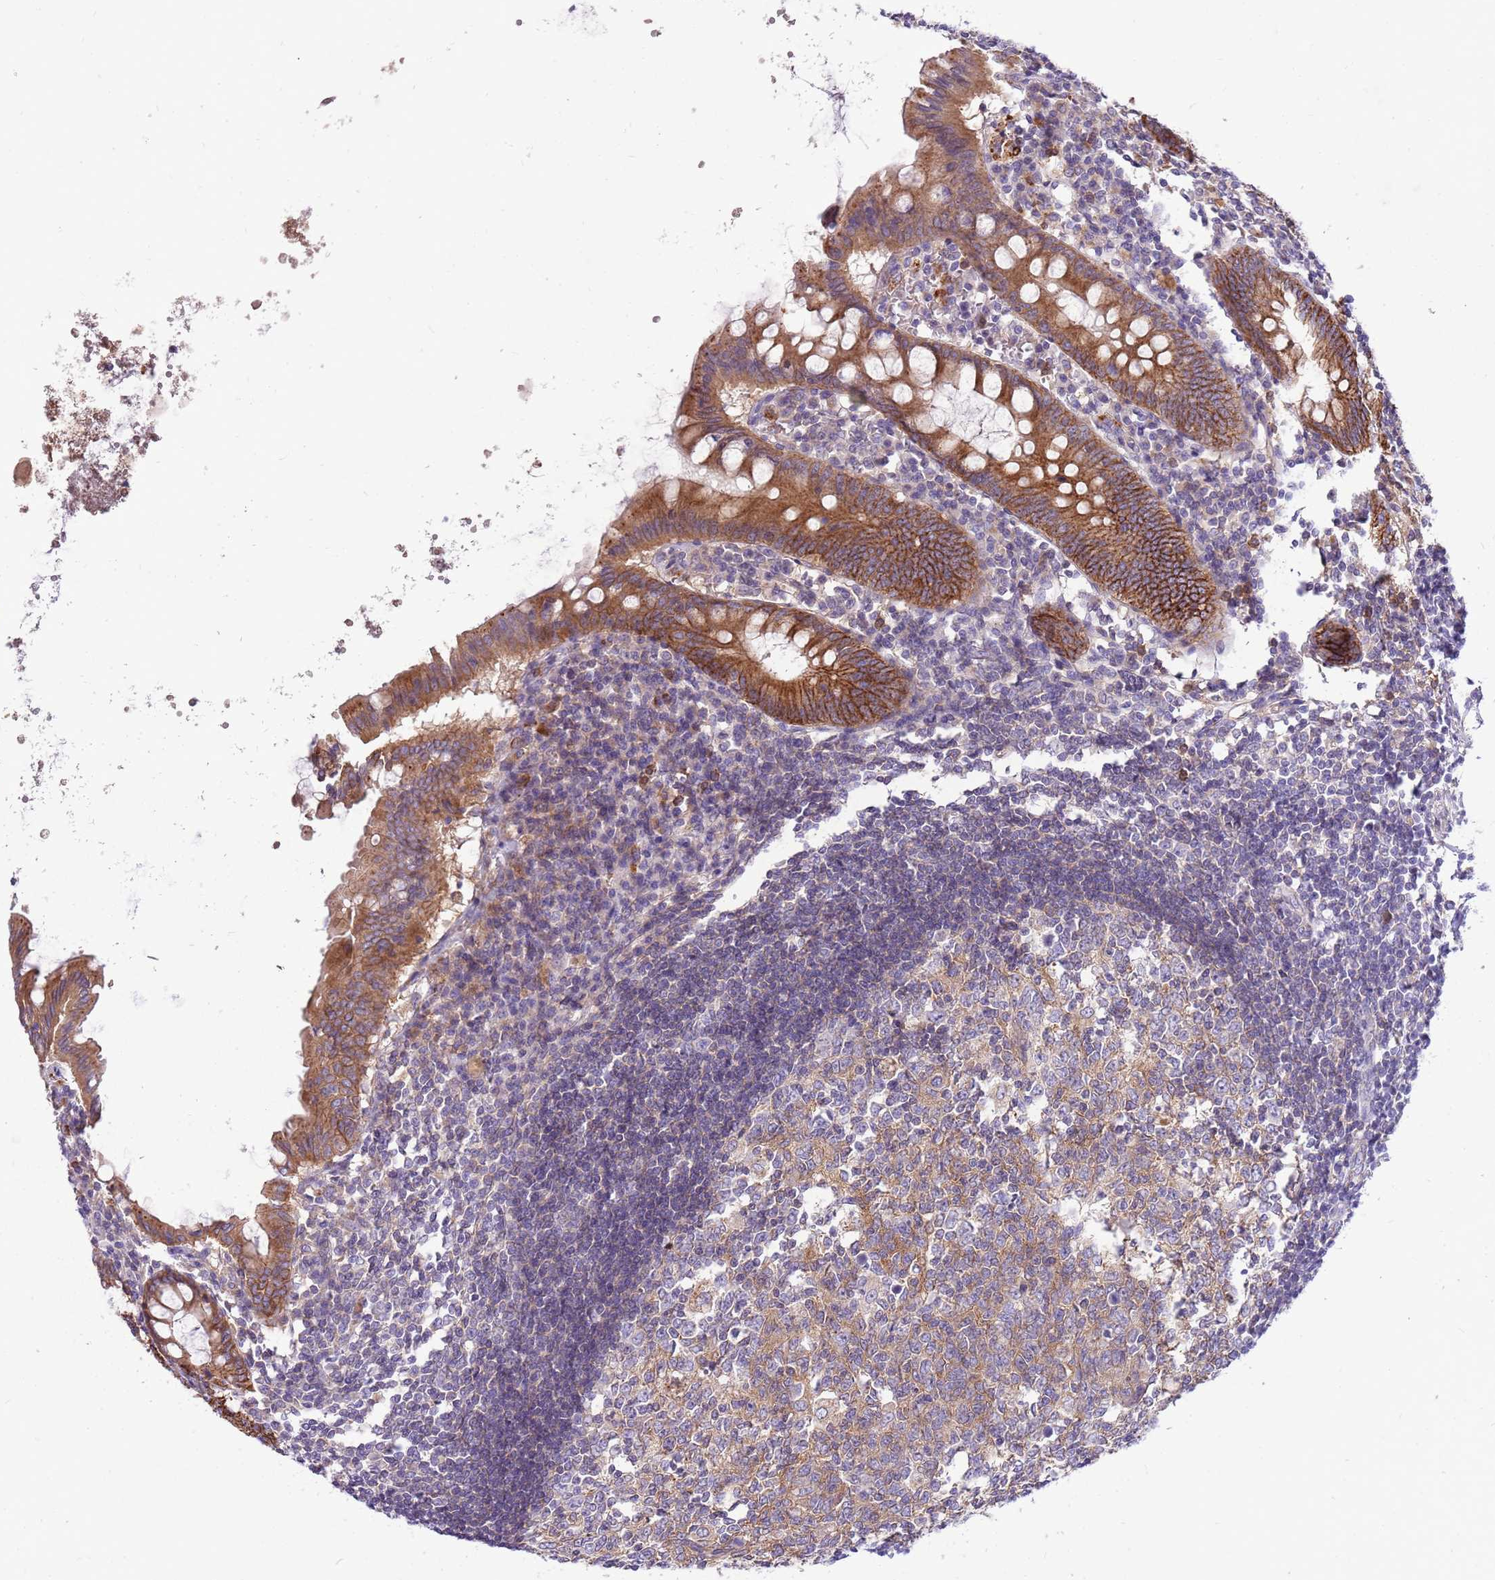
{"staining": {"intensity": "strong", "quantity": ">75%", "location": "cytoplasmic/membranous"}, "tissue": "appendix", "cell_type": "Glandular cells", "image_type": "normal", "snomed": [{"axis": "morphology", "description": "Normal tissue, NOS"}, {"axis": "topography", "description": "Appendix"}], "caption": "This photomicrograph exhibits benign appendix stained with IHC to label a protein in brown. The cytoplasmic/membranous of glandular cells show strong positivity for the protein. Nuclei are counter-stained blue.", "gene": "WDR90", "patient": {"sex": "female", "age": 54}}